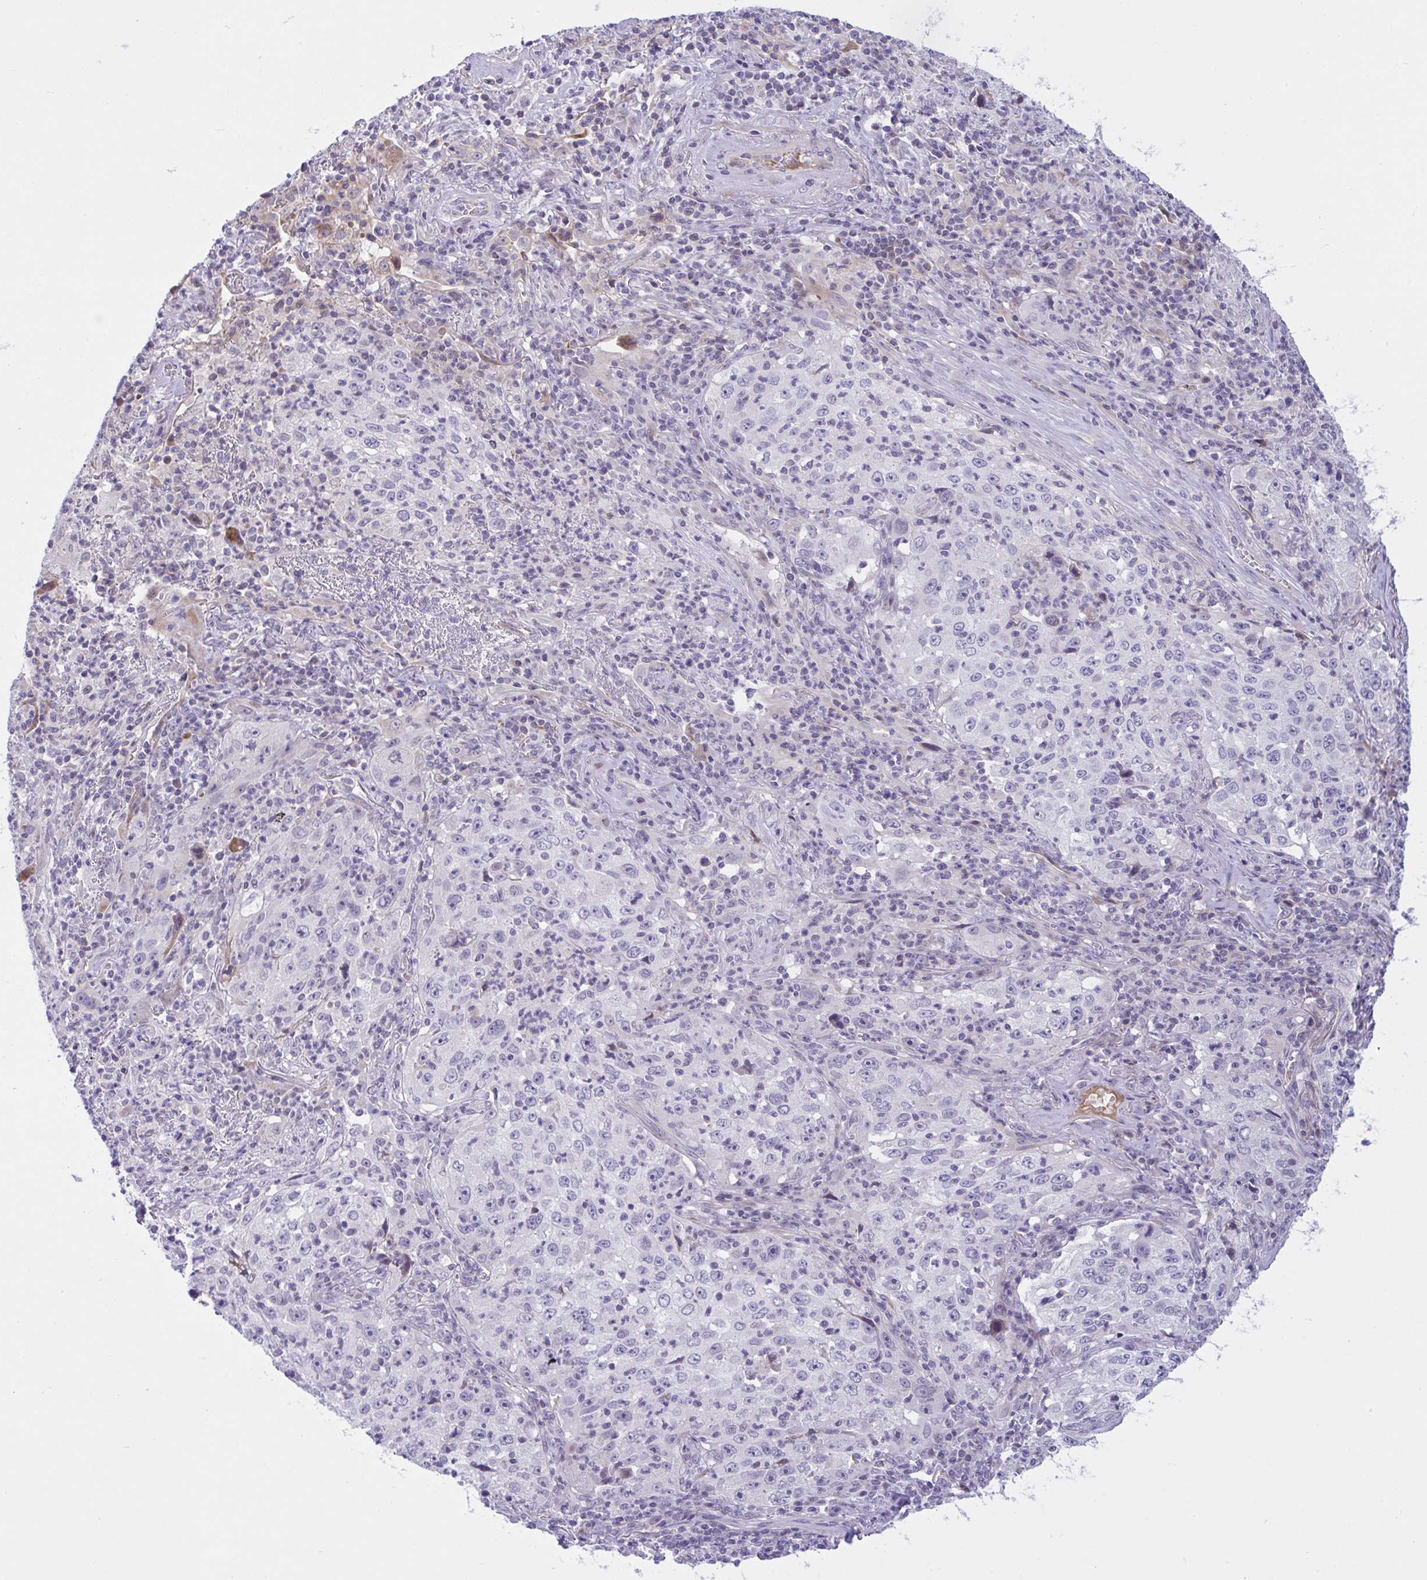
{"staining": {"intensity": "negative", "quantity": "none", "location": "none"}, "tissue": "lung cancer", "cell_type": "Tumor cells", "image_type": "cancer", "snomed": [{"axis": "morphology", "description": "Squamous cell carcinoma, NOS"}, {"axis": "topography", "description": "Lung"}], "caption": "Immunohistochemistry (IHC) of human lung cancer exhibits no expression in tumor cells.", "gene": "VWC2", "patient": {"sex": "male", "age": 71}}